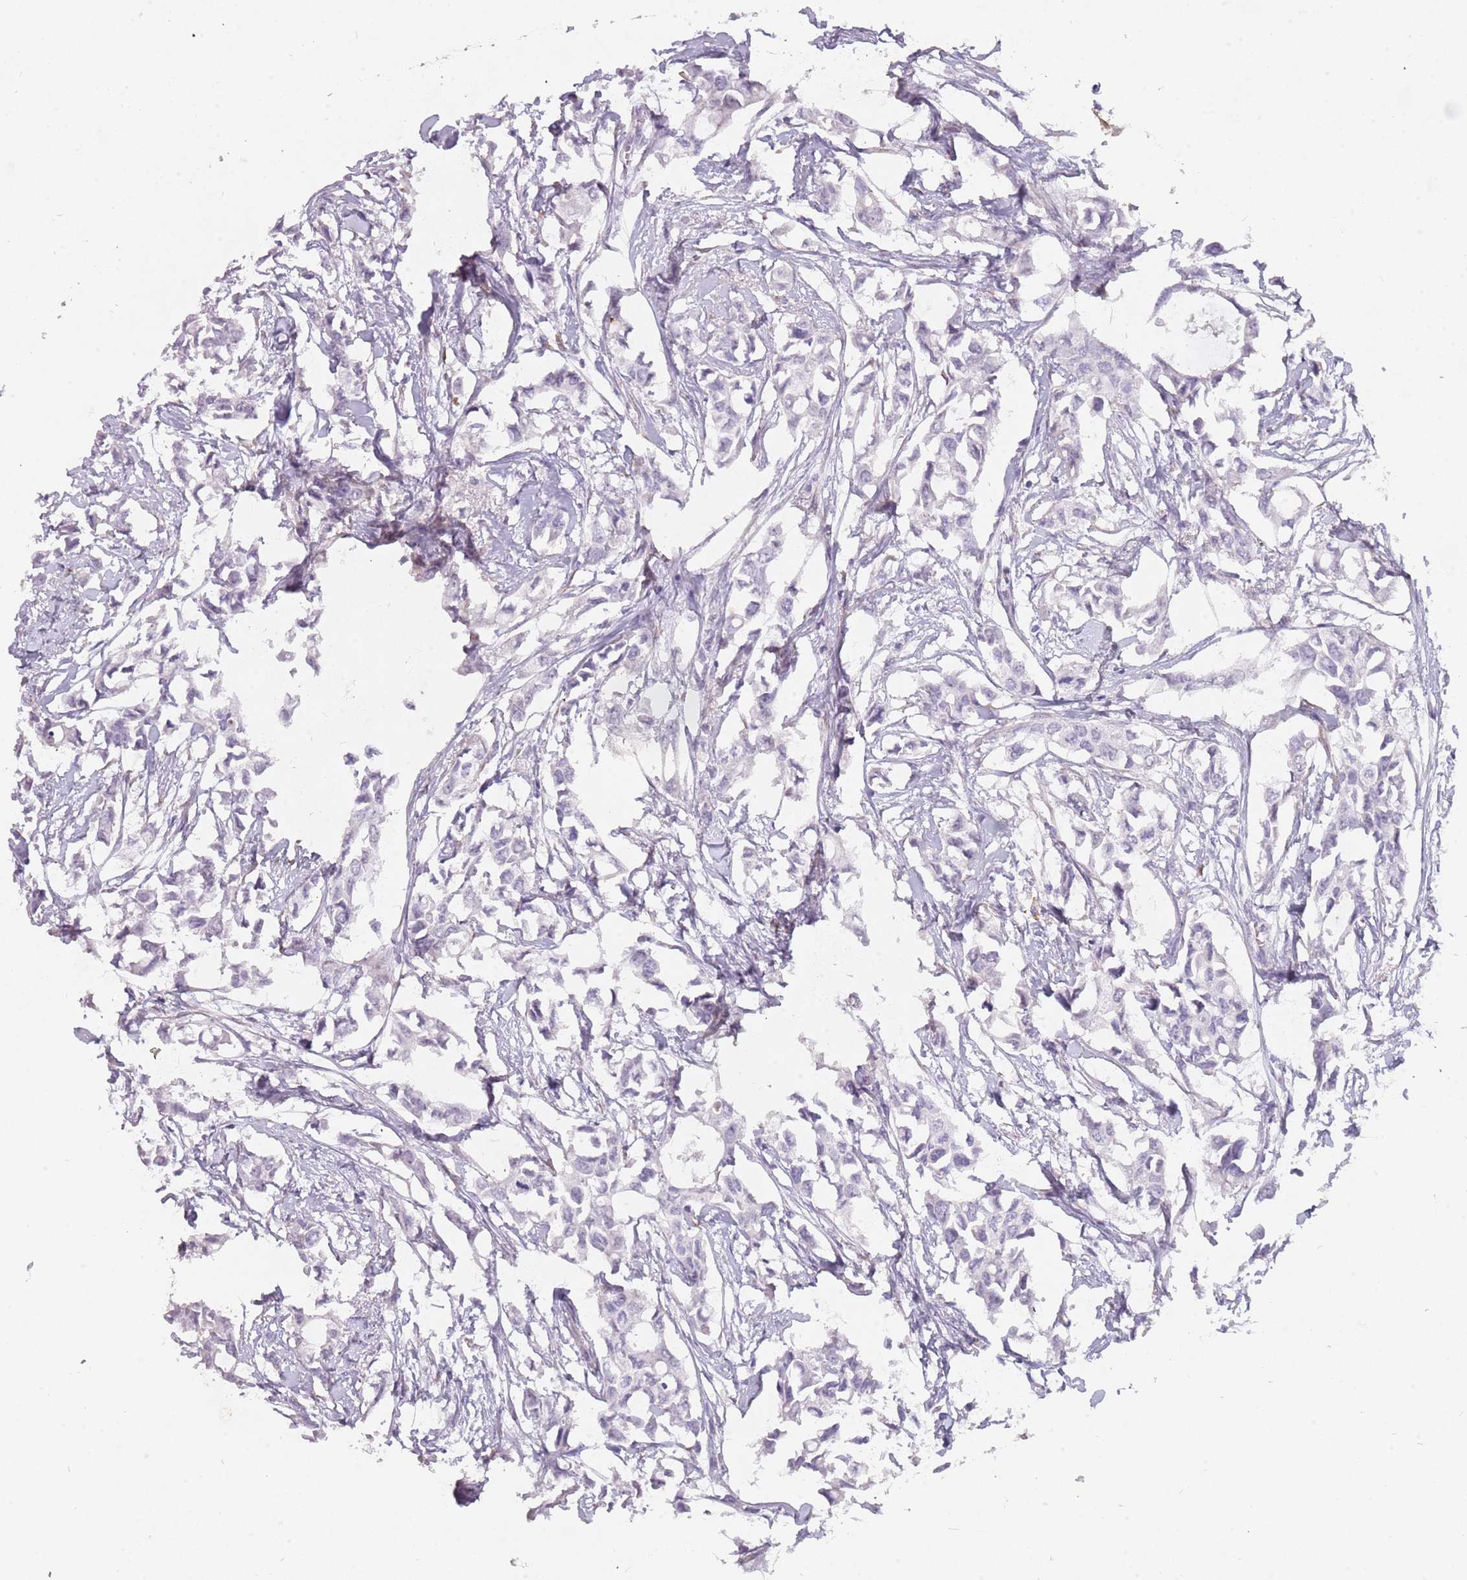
{"staining": {"intensity": "negative", "quantity": "none", "location": "none"}, "tissue": "breast cancer", "cell_type": "Tumor cells", "image_type": "cancer", "snomed": [{"axis": "morphology", "description": "Duct carcinoma"}, {"axis": "topography", "description": "Breast"}], "caption": "A micrograph of human invasive ductal carcinoma (breast) is negative for staining in tumor cells.", "gene": "DDX4", "patient": {"sex": "female", "age": 41}}